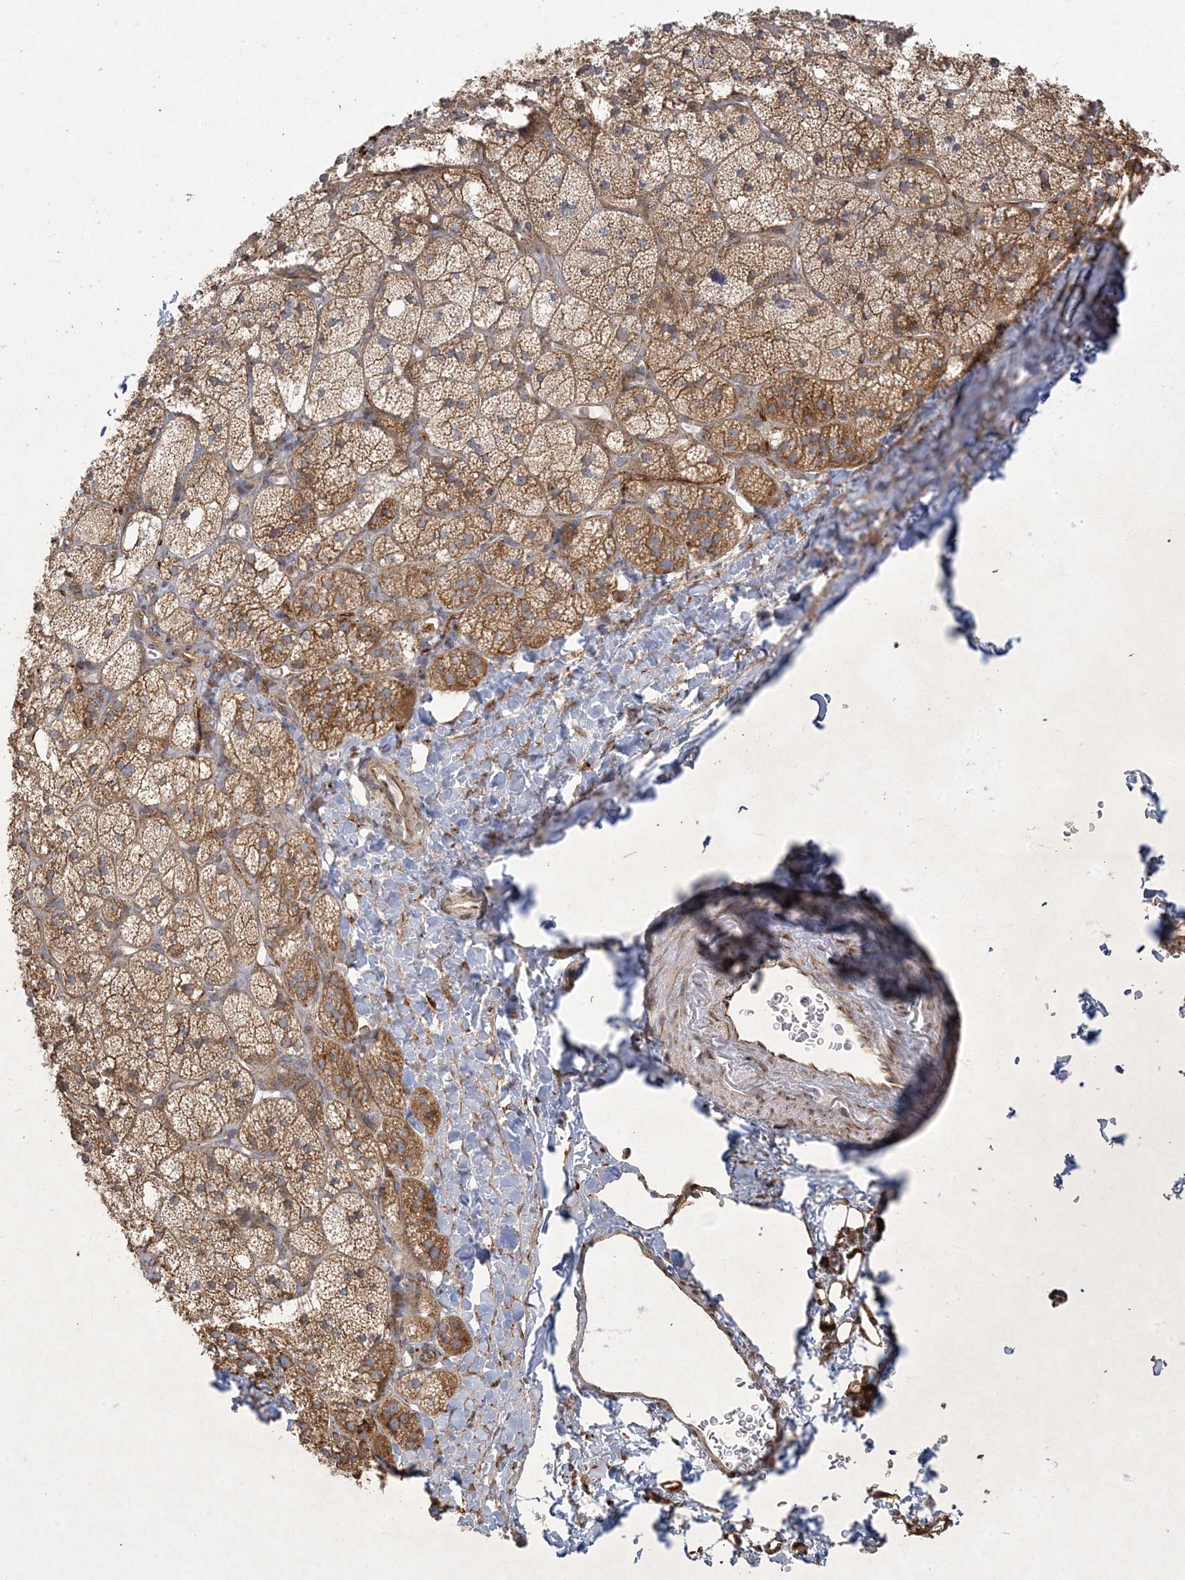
{"staining": {"intensity": "strong", "quantity": "25%-75%", "location": "cytoplasmic/membranous"}, "tissue": "adrenal gland", "cell_type": "Glandular cells", "image_type": "normal", "snomed": [{"axis": "morphology", "description": "Normal tissue, NOS"}, {"axis": "topography", "description": "Adrenal gland"}], "caption": "This histopathology image exhibits normal adrenal gland stained with immunohistochemistry (IHC) to label a protein in brown. The cytoplasmic/membranous of glandular cells show strong positivity for the protein. Nuclei are counter-stained blue.", "gene": "ZC3H6", "patient": {"sex": "male", "age": 61}}